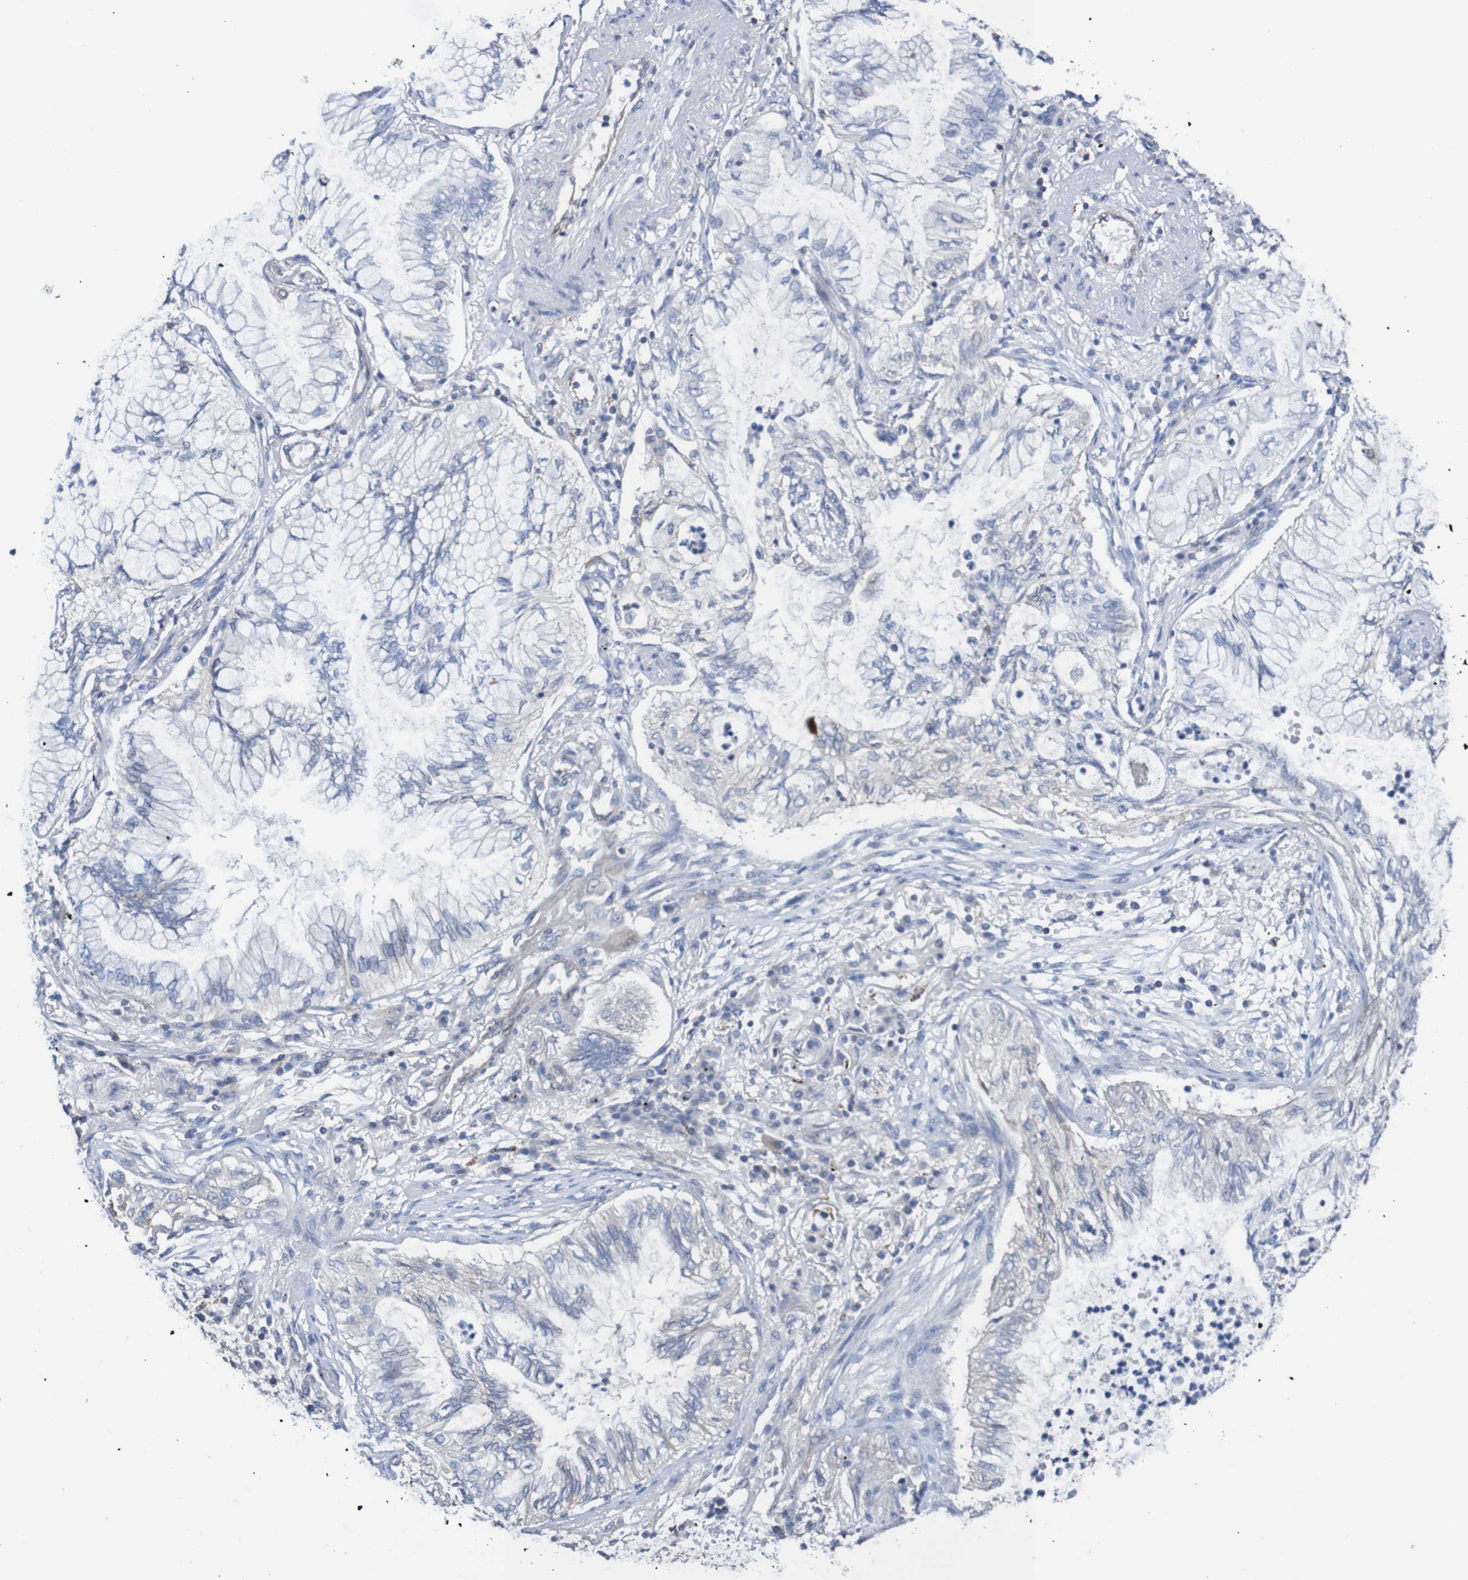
{"staining": {"intensity": "negative", "quantity": "none", "location": "none"}, "tissue": "lung cancer", "cell_type": "Tumor cells", "image_type": "cancer", "snomed": [{"axis": "morphology", "description": "Normal tissue, NOS"}, {"axis": "morphology", "description": "Adenocarcinoma, NOS"}, {"axis": "topography", "description": "Bronchus"}, {"axis": "topography", "description": "Lung"}], "caption": "This is a histopathology image of immunohistochemistry staining of lung adenocarcinoma, which shows no staining in tumor cells. (Brightfield microscopy of DAB IHC at high magnification).", "gene": "RIGI", "patient": {"sex": "female", "age": 70}}